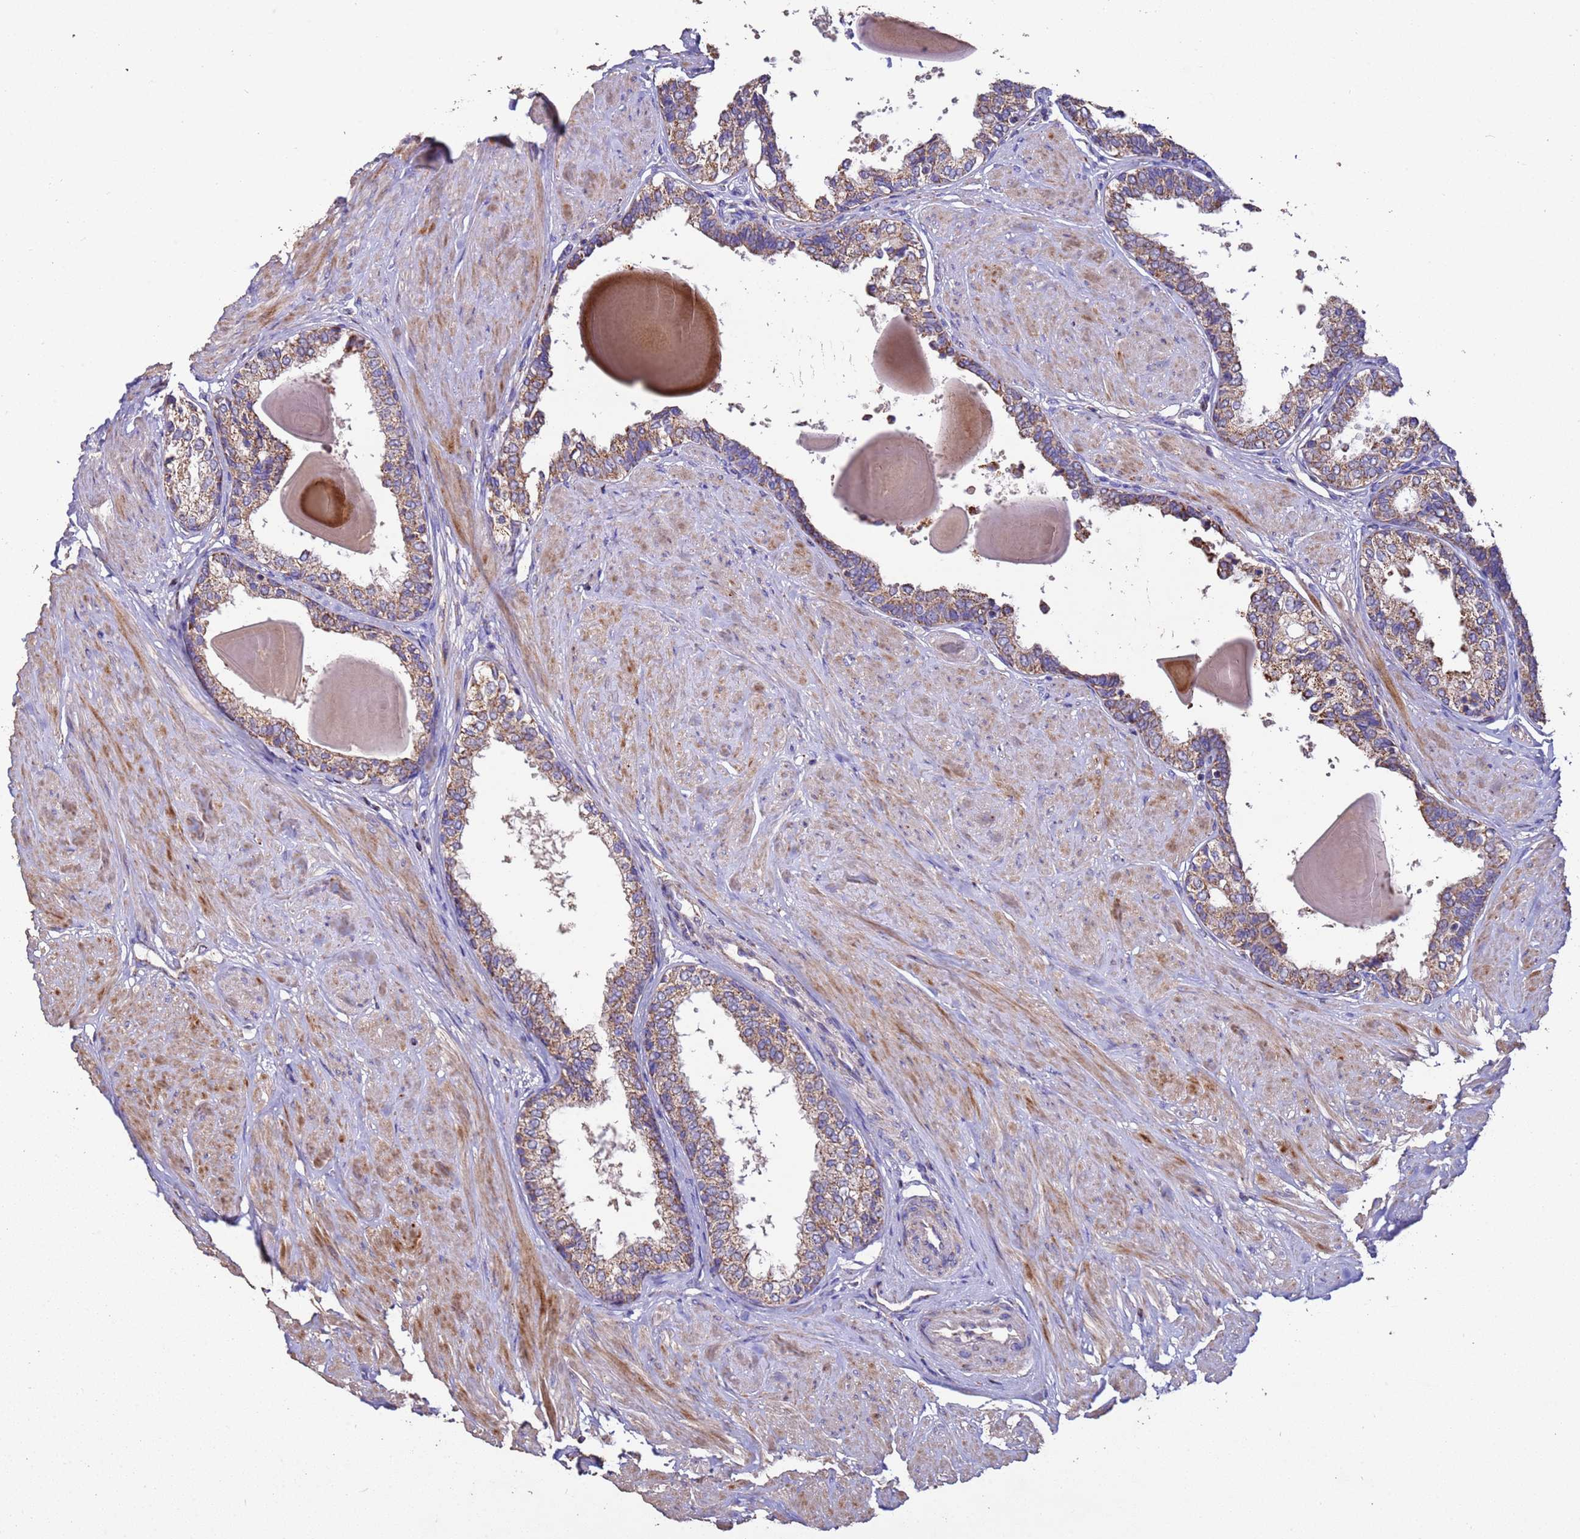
{"staining": {"intensity": "moderate", "quantity": "25%-75%", "location": "cytoplasmic/membranous"}, "tissue": "prostate", "cell_type": "Glandular cells", "image_type": "normal", "snomed": [{"axis": "morphology", "description": "Normal tissue, NOS"}, {"axis": "topography", "description": "Prostate"}], "caption": "Protein expression analysis of benign prostate demonstrates moderate cytoplasmic/membranous expression in about 25%-75% of glandular cells. Nuclei are stained in blue.", "gene": "ZNFX1", "patient": {"sex": "male", "age": 48}}